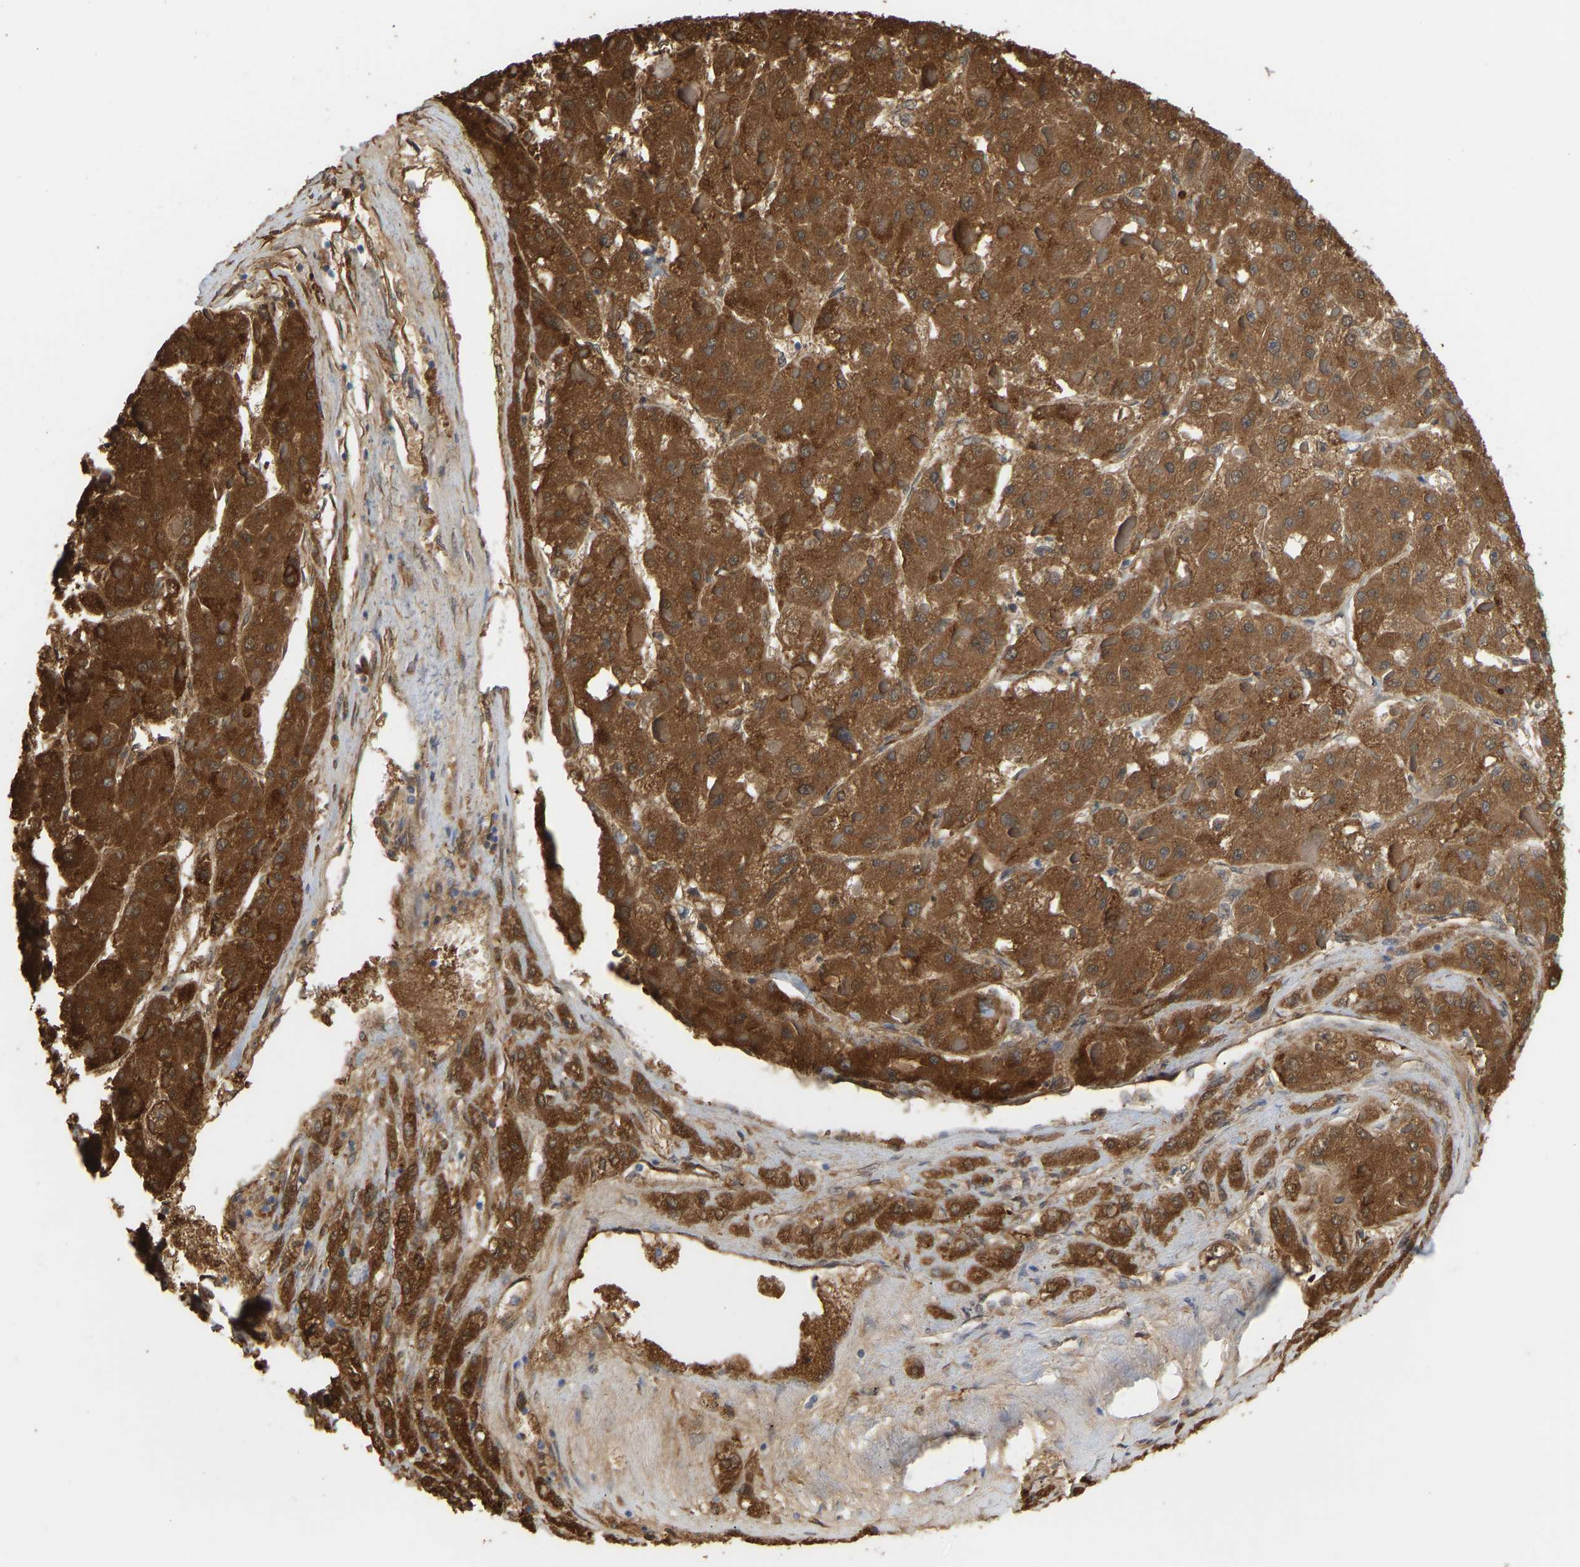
{"staining": {"intensity": "strong", "quantity": ">75%", "location": "cytoplasmic/membranous"}, "tissue": "liver cancer", "cell_type": "Tumor cells", "image_type": "cancer", "snomed": [{"axis": "morphology", "description": "Carcinoma, Hepatocellular, NOS"}, {"axis": "topography", "description": "Liver"}], "caption": "Liver cancer (hepatocellular carcinoma) stained for a protein reveals strong cytoplasmic/membranous positivity in tumor cells. The staining is performed using DAB (3,3'-diaminobenzidine) brown chromogen to label protein expression. The nuclei are counter-stained blue using hematoxylin.", "gene": "BEND3", "patient": {"sex": "female", "age": 73}}